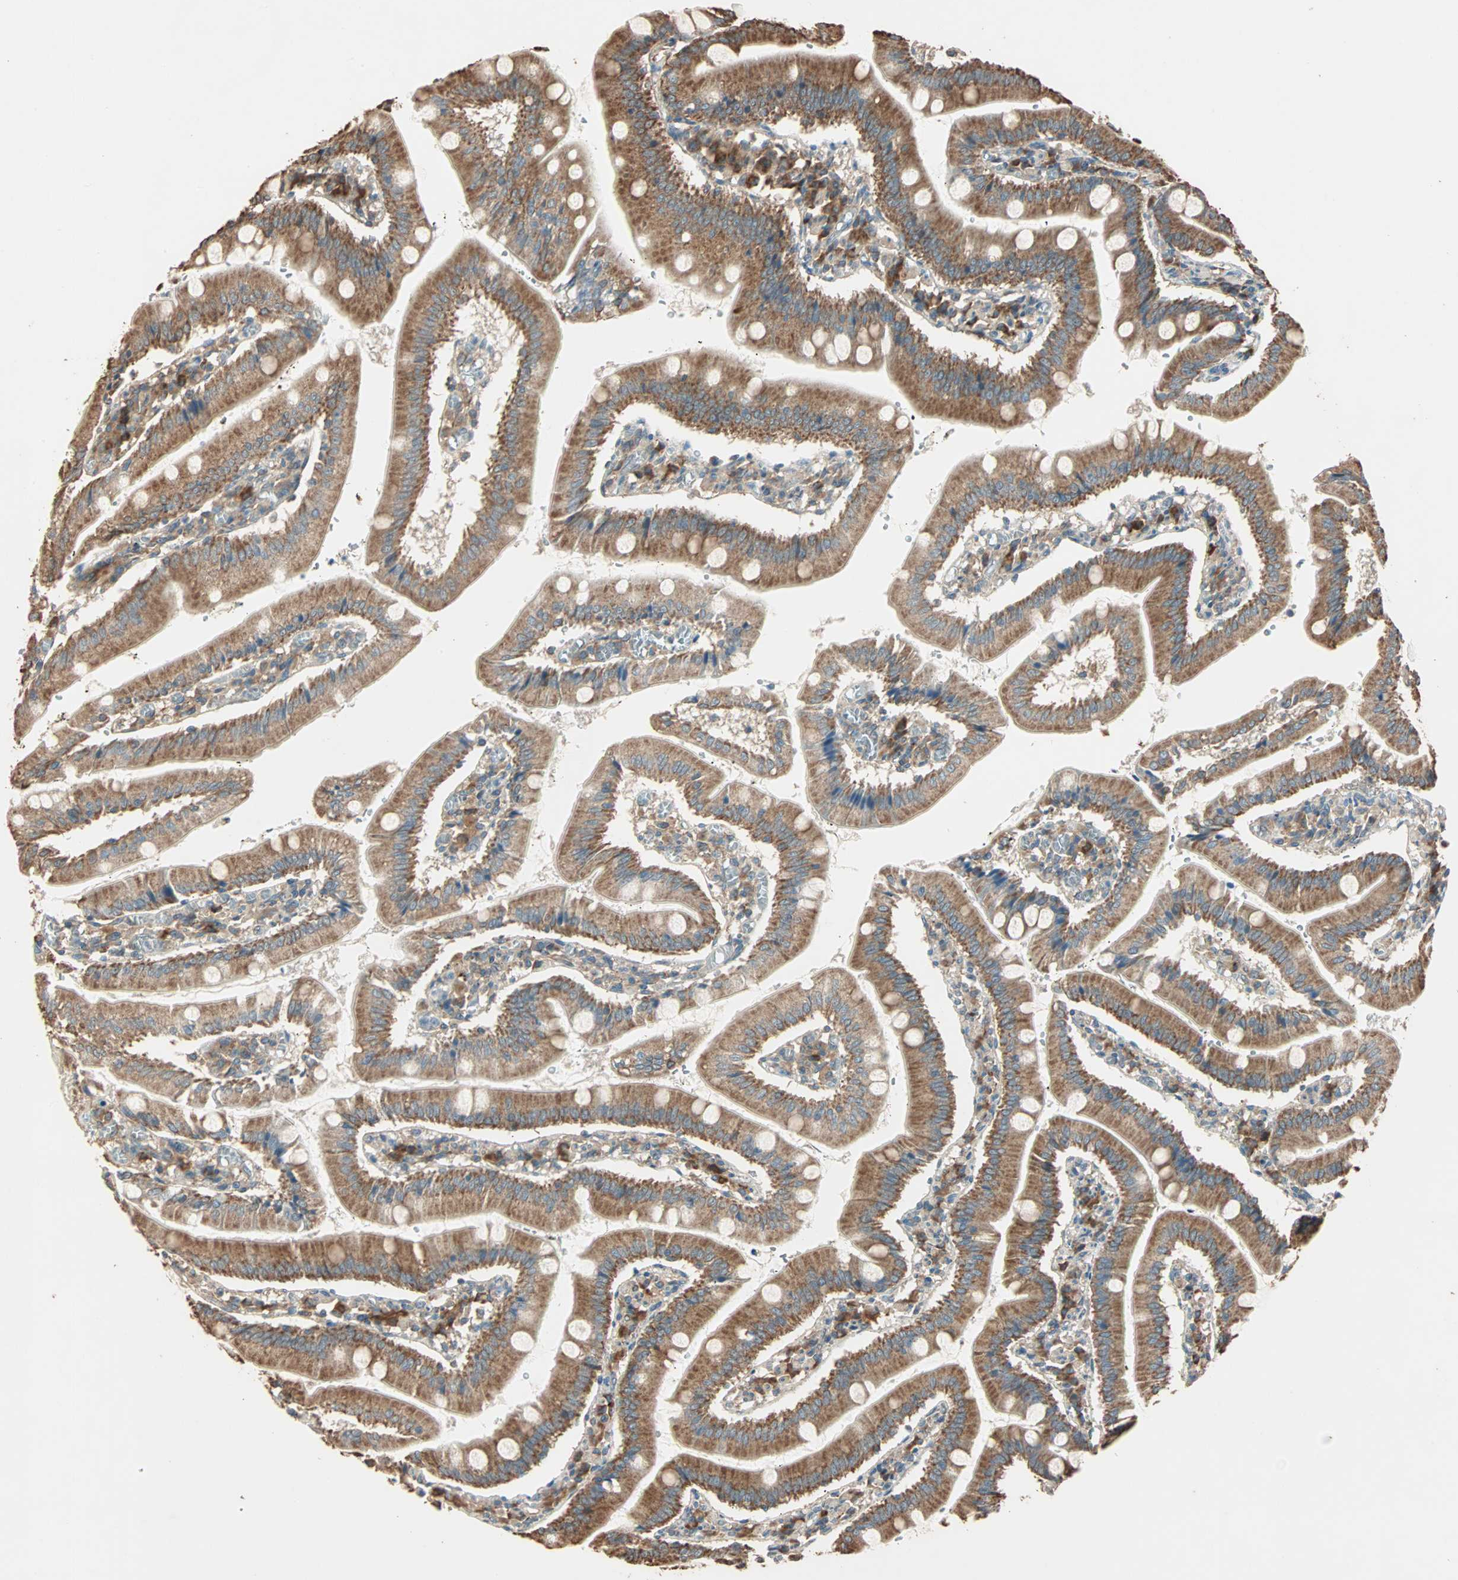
{"staining": {"intensity": "strong", "quantity": ">75%", "location": "cytoplasmic/membranous"}, "tissue": "small intestine", "cell_type": "Glandular cells", "image_type": "normal", "snomed": [{"axis": "morphology", "description": "Normal tissue, NOS"}, {"axis": "topography", "description": "Small intestine"}], "caption": "A brown stain shows strong cytoplasmic/membranous staining of a protein in glandular cells of benign human small intestine. The staining was performed using DAB to visualize the protein expression in brown, while the nuclei were stained in blue with hematoxylin (Magnification: 20x).", "gene": "EIF4G2", "patient": {"sex": "male", "age": 71}}